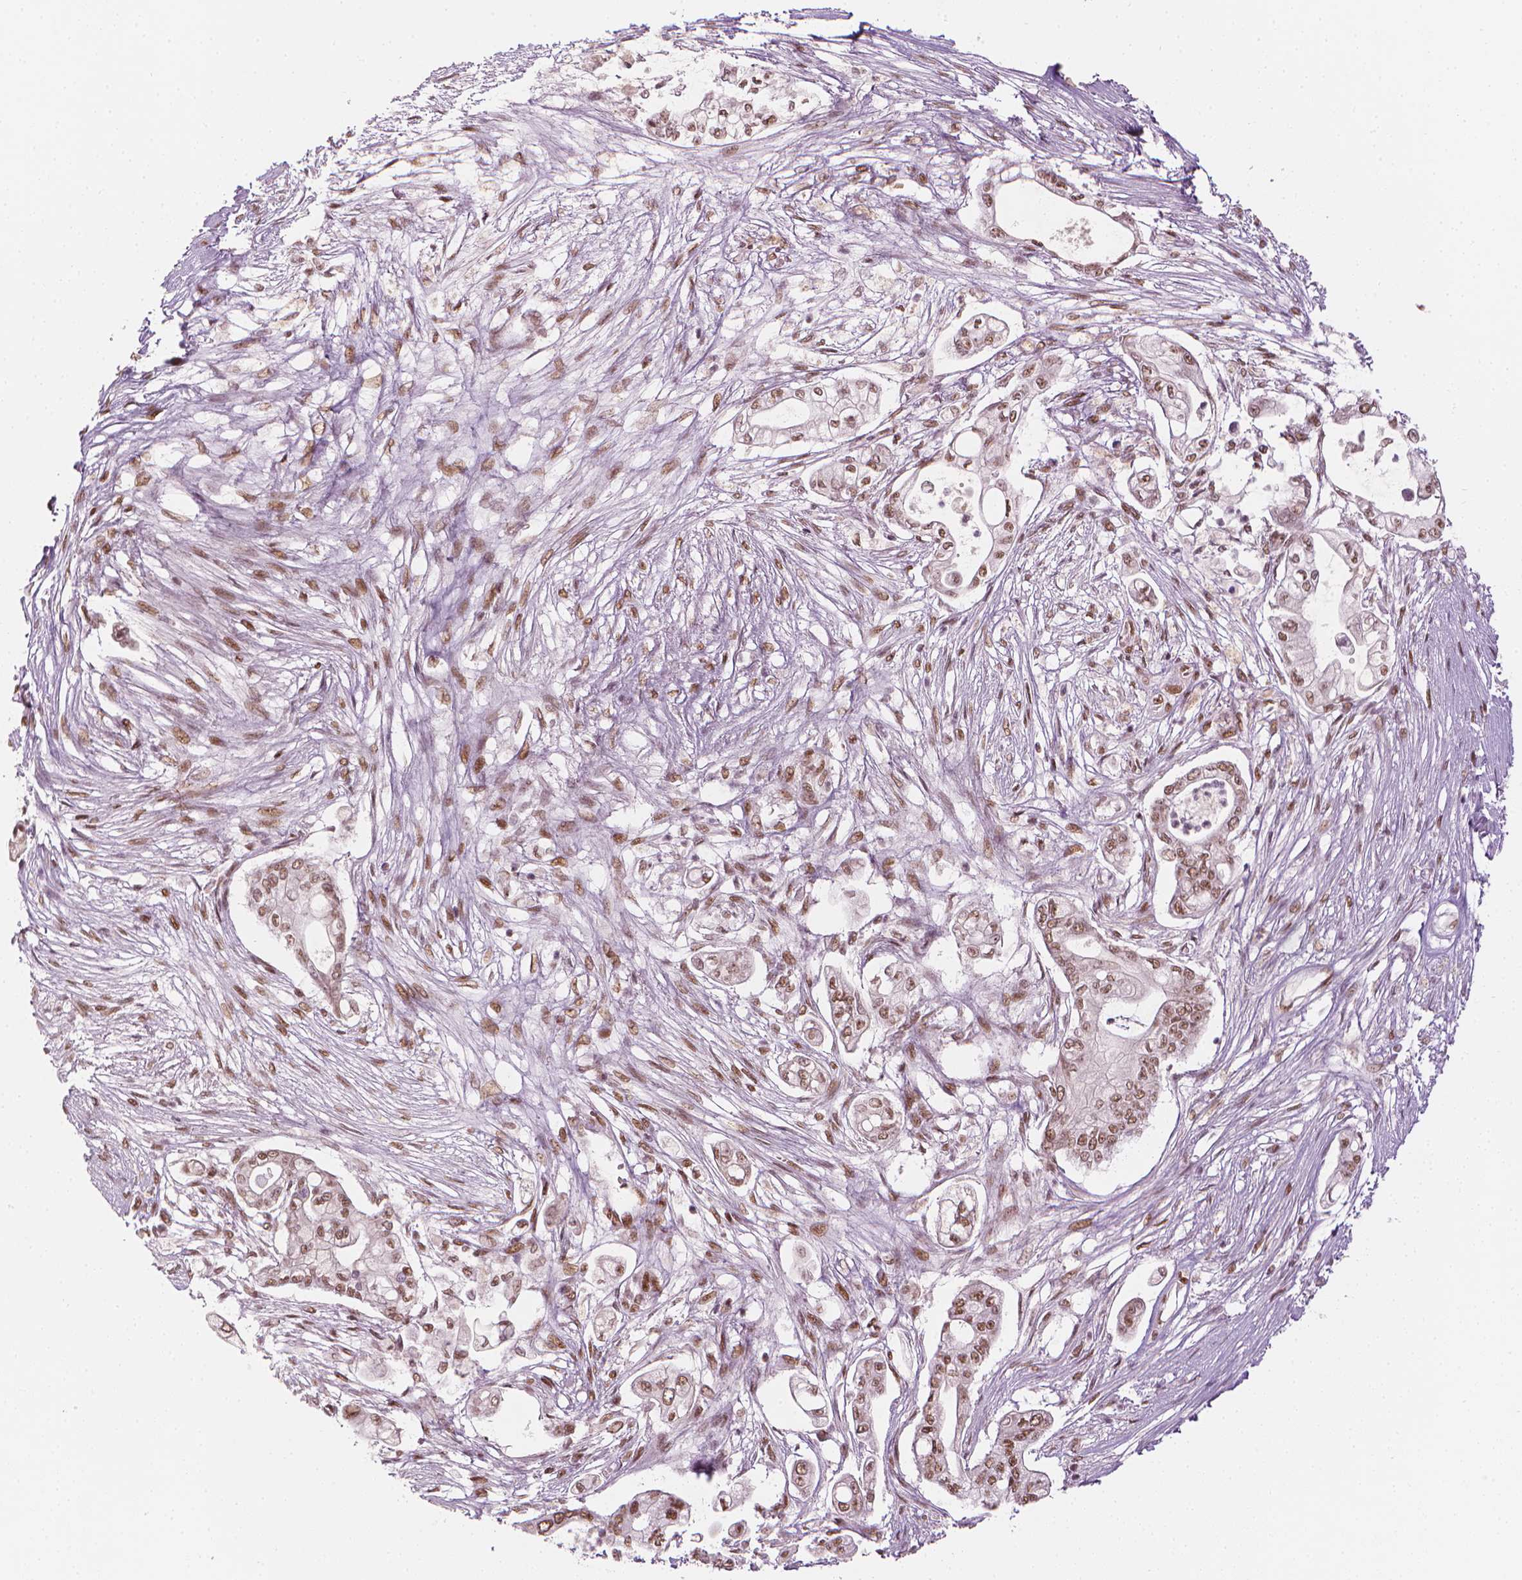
{"staining": {"intensity": "moderate", "quantity": ">75%", "location": "nuclear"}, "tissue": "pancreatic cancer", "cell_type": "Tumor cells", "image_type": "cancer", "snomed": [{"axis": "morphology", "description": "Adenocarcinoma, NOS"}, {"axis": "topography", "description": "Pancreas"}], "caption": "Immunohistochemistry photomicrograph of adenocarcinoma (pancreatic) stained for a protein (brown), which reveals medium levels of moderate nuclear expression in approximately >75% of tumor cells.", "gene": "ELF2", "patient": {"sex": "female", "age": 69}}